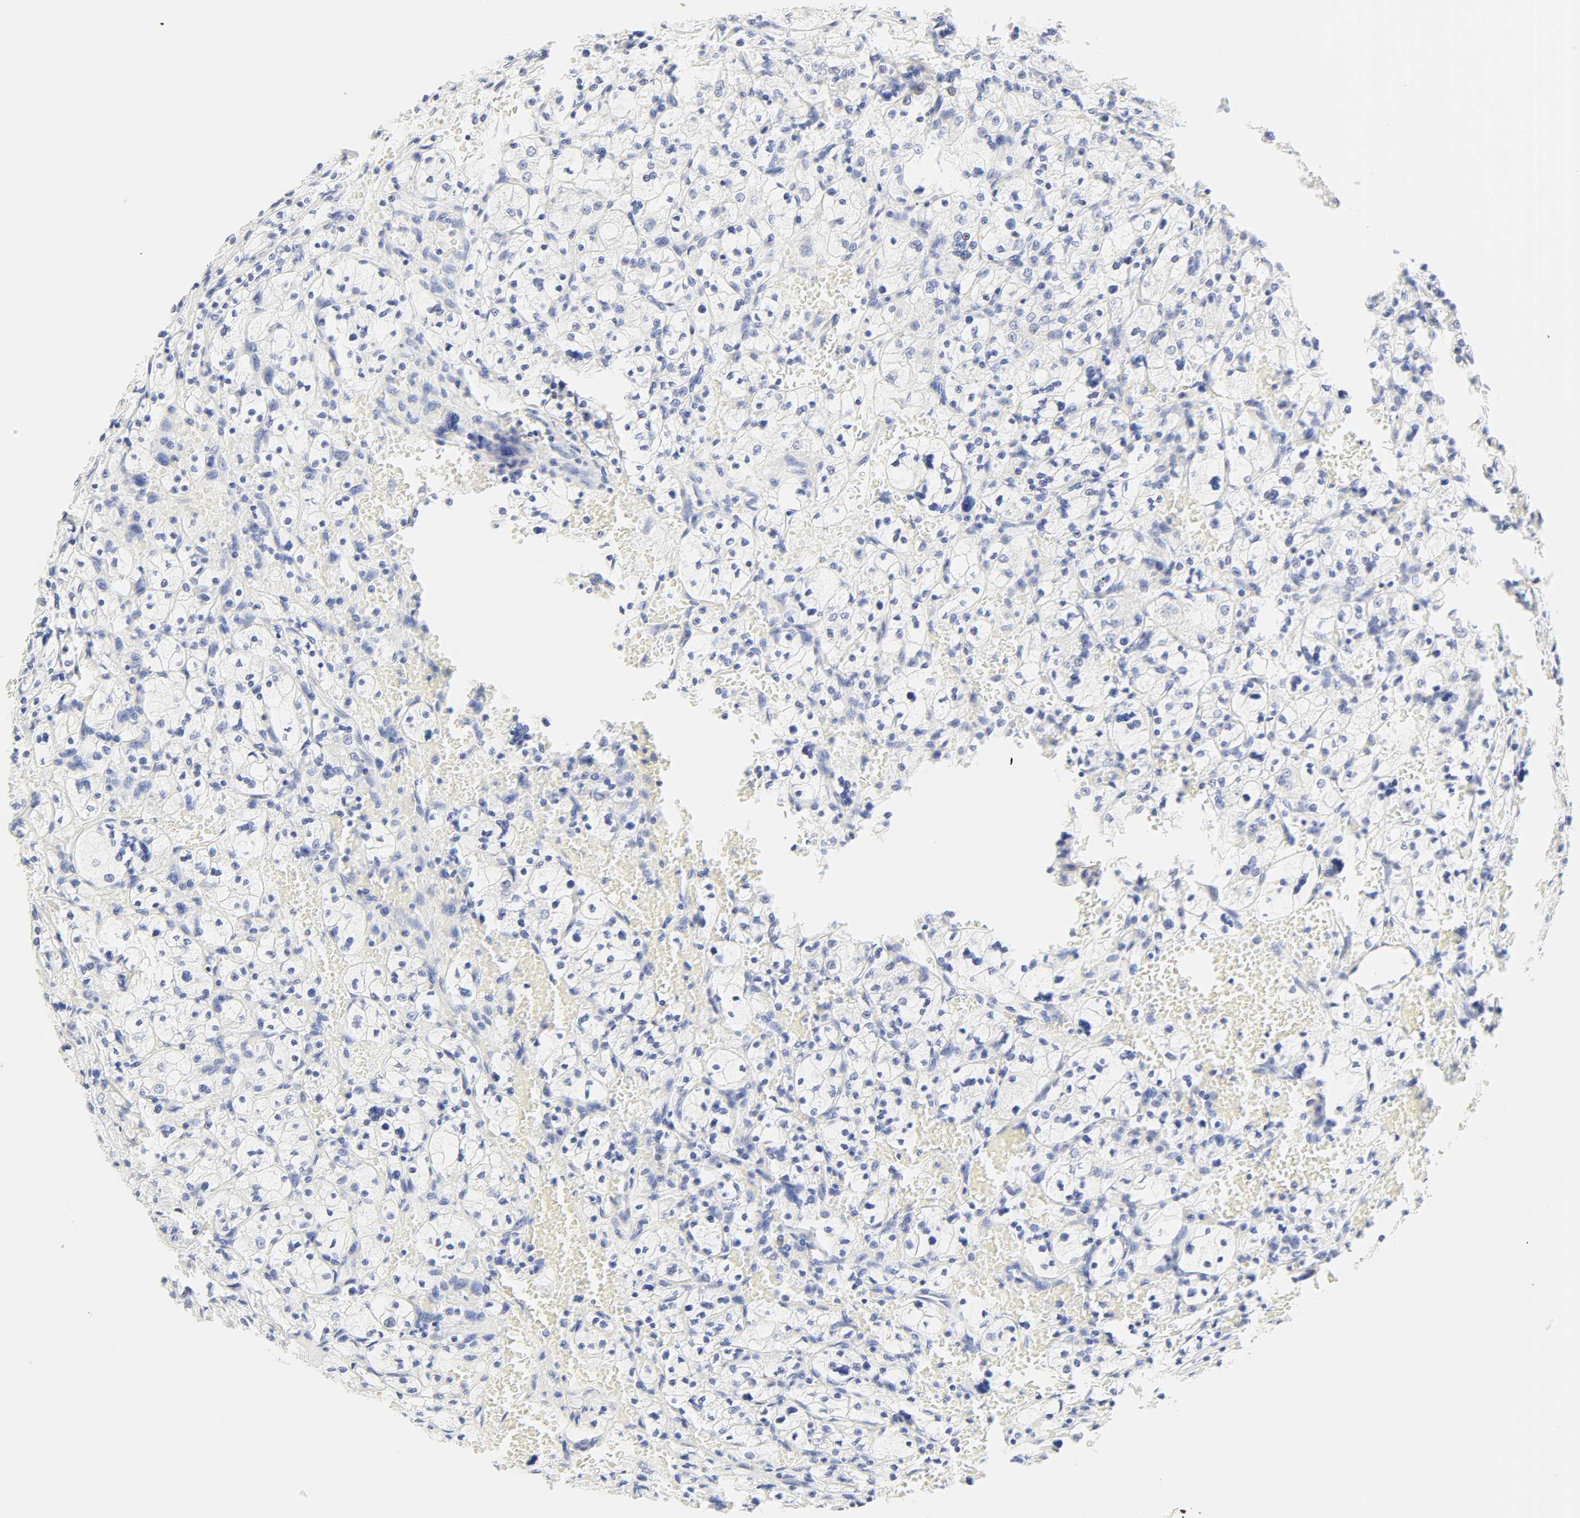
{"staining": {"intensity": "negative", "quantity": "none", "location": "none"}, "tissue": "renal cancer", "cell_type": "Tumor cells", "image_type": "cancer", "snomed": [{"axis": "morphology", "description": "Adenocarcinoma, NOS"}, {"axis": "topography", "description": "Kidney"}], "caption": "Immunohistochemistry photomicrograph of neoplastic tissue: human adenocarcinoma (renal) stained with DAB (3,3'-diaminobenzidine) shows no significant protein staining in tumor cells. (Brightfield microscopy of DAB (3,3'-diaminobenzidine) immunohistochemistry (IHC) at high magnification).", "gene": "SLCO1B3", "patient": {"sex": "female", "age": 83}}